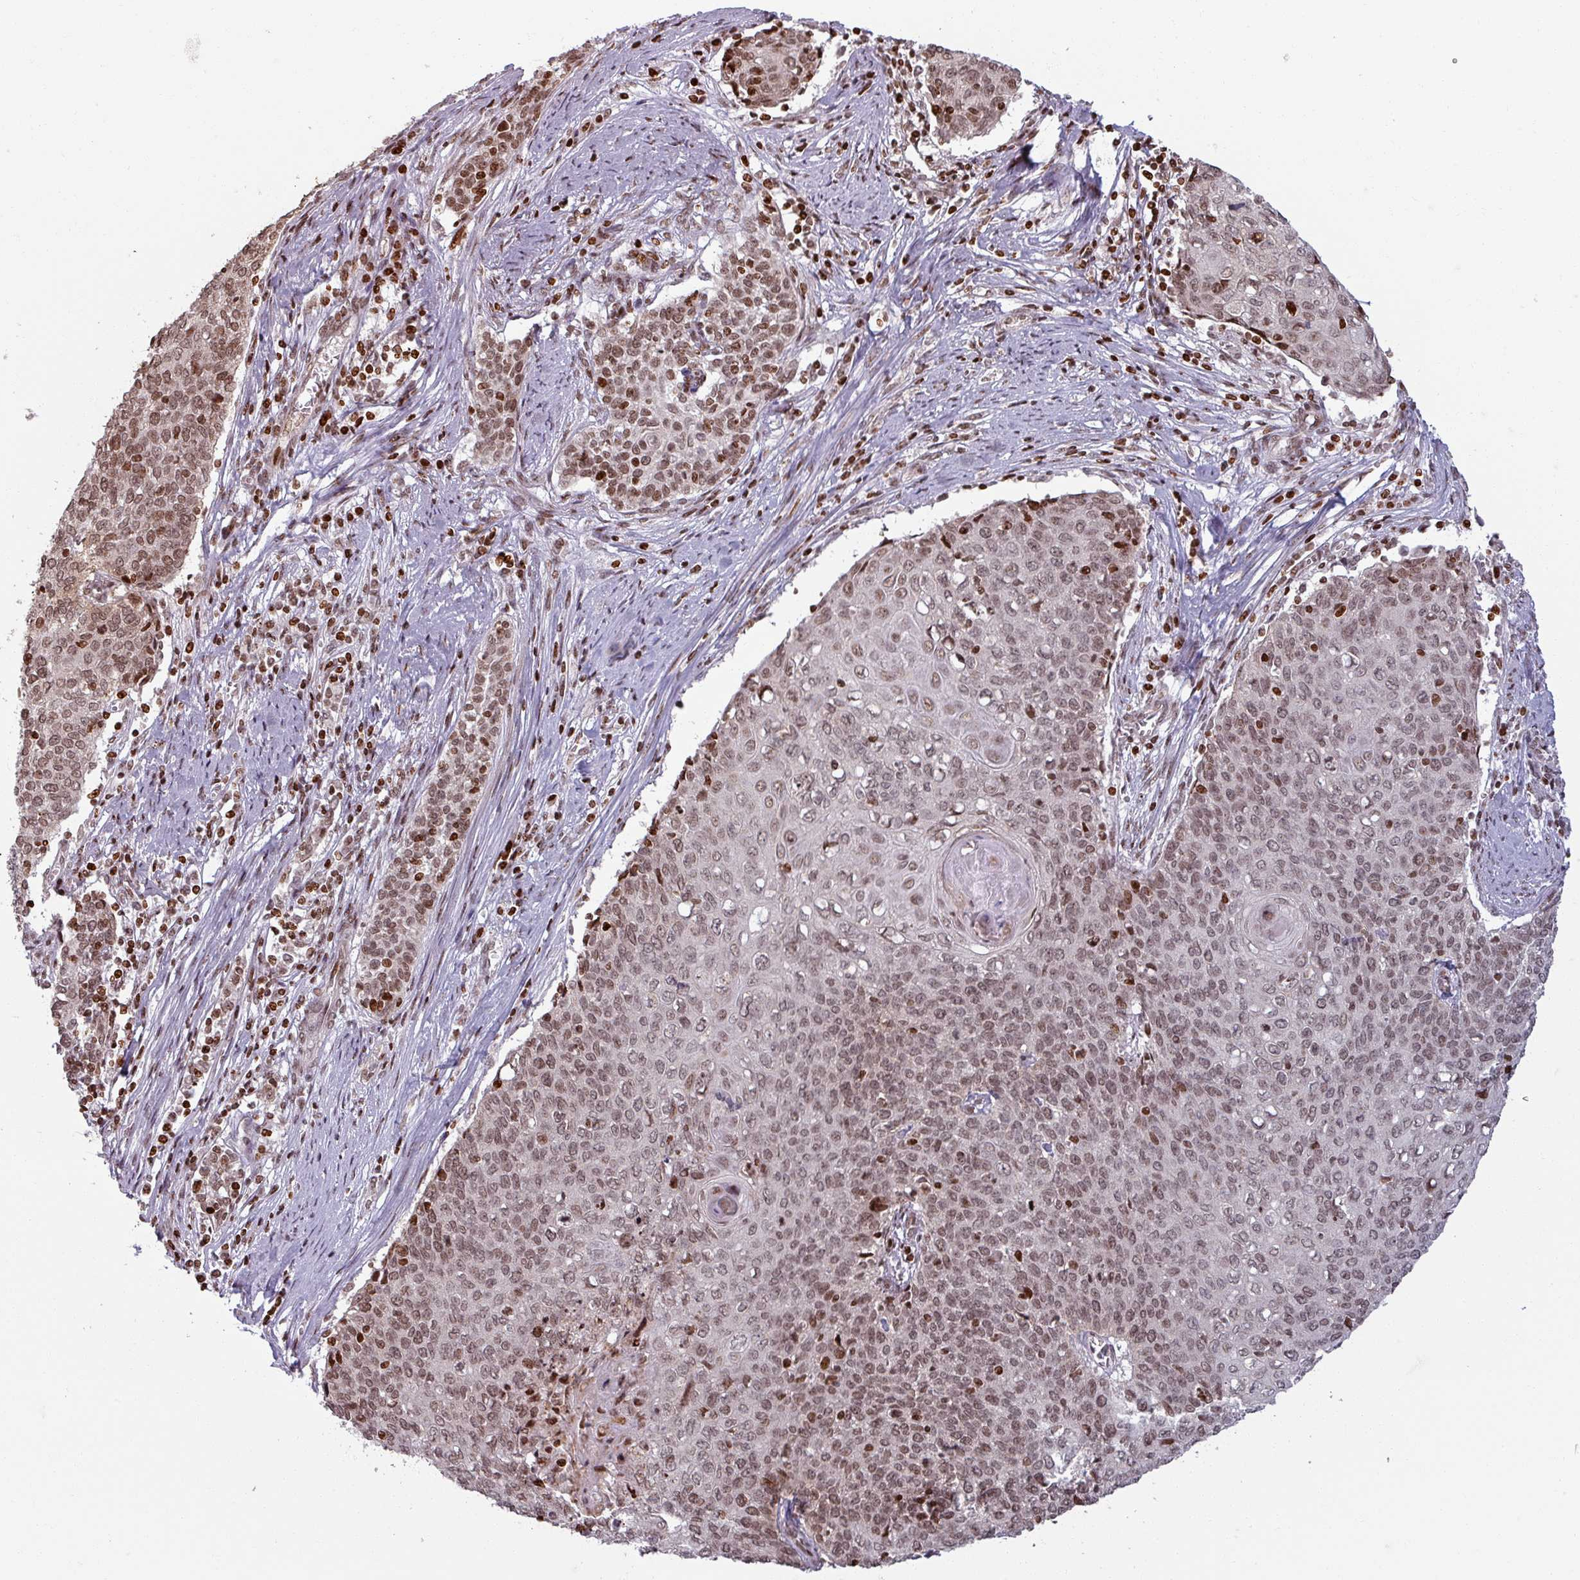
{"staining": {"intensity": "moderate", "quantity": ">75%", "location": "nuclear"}, "tissue": "cervical cancer", "cell_type": "Tumor cells", "image_type": "cancer", "snomed": [{"axis": "morphology", "description": "Squamous cell carcinoma, NOS"}, {"axis": "topography", "description": "Cervix"}], "caption": "Tumor cells exhibit medium levels of moderate nuclear staining in approximately >75% of cells in cervical squamous cell carcinoma. (brown staining indicates protein expression, while blue staining denotes nuclei).", "gene": "NCOR1", "patient": {"sex": "female", "age": 39}}